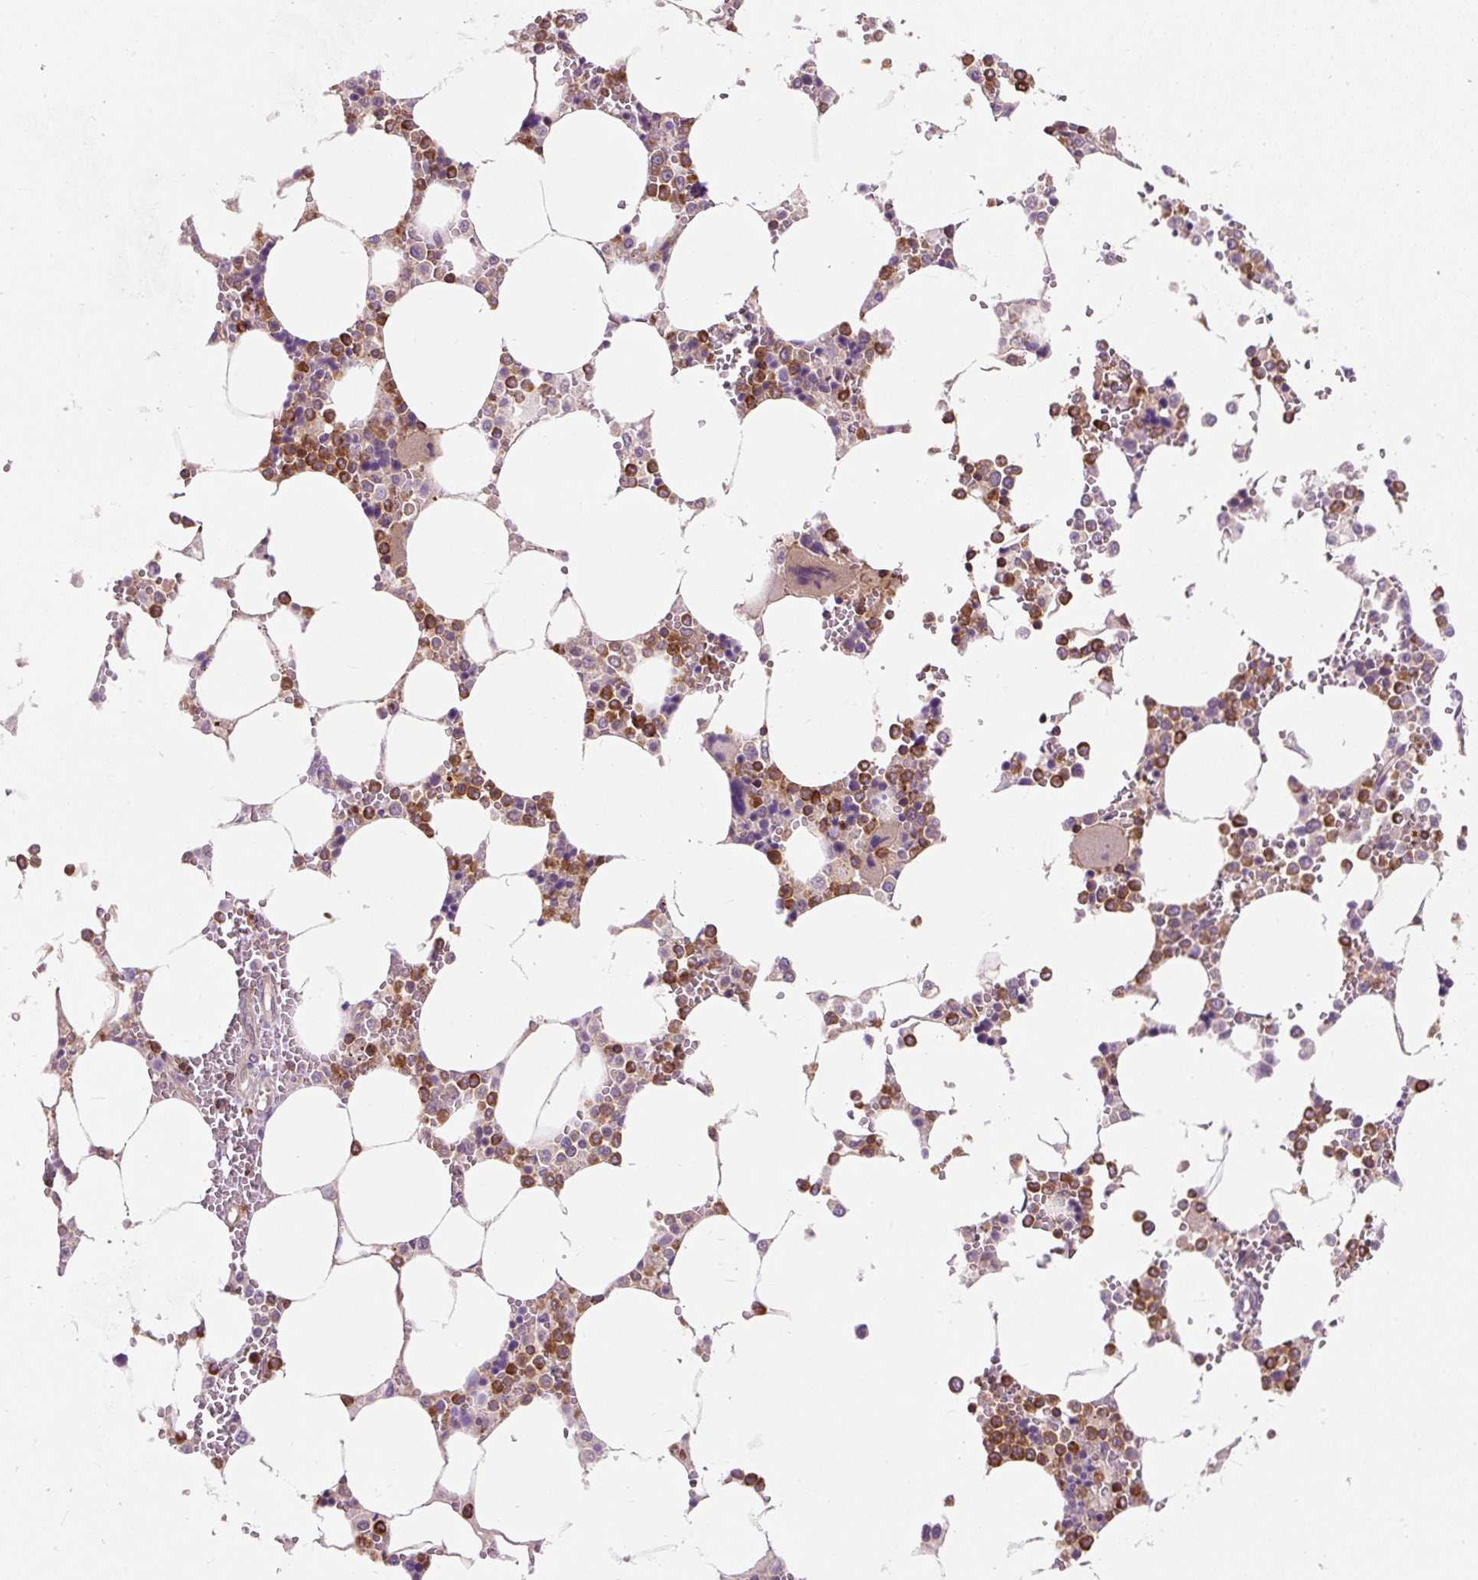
{"staining": {"intensity": "moderate", "quantity": "25%-75%", "location": "cytoplasmic/membranous"}, "tissue": "bone marrow", "cell_type": "Hematopoietic cells", "image_type": "normal", "snomed": [{"axis": "morphology", "description": "Normal tissue, NOS"}, {"axis": "topography", "description": "Bone marrow"}], "caption": "Moderate cytoplasmic/membranous positivity is appreciated in about 25%-75% of hematopoietic cells in benign bone marrow.", "gene": "CISD3", "patient": {"sex": "male", "age": 64}}